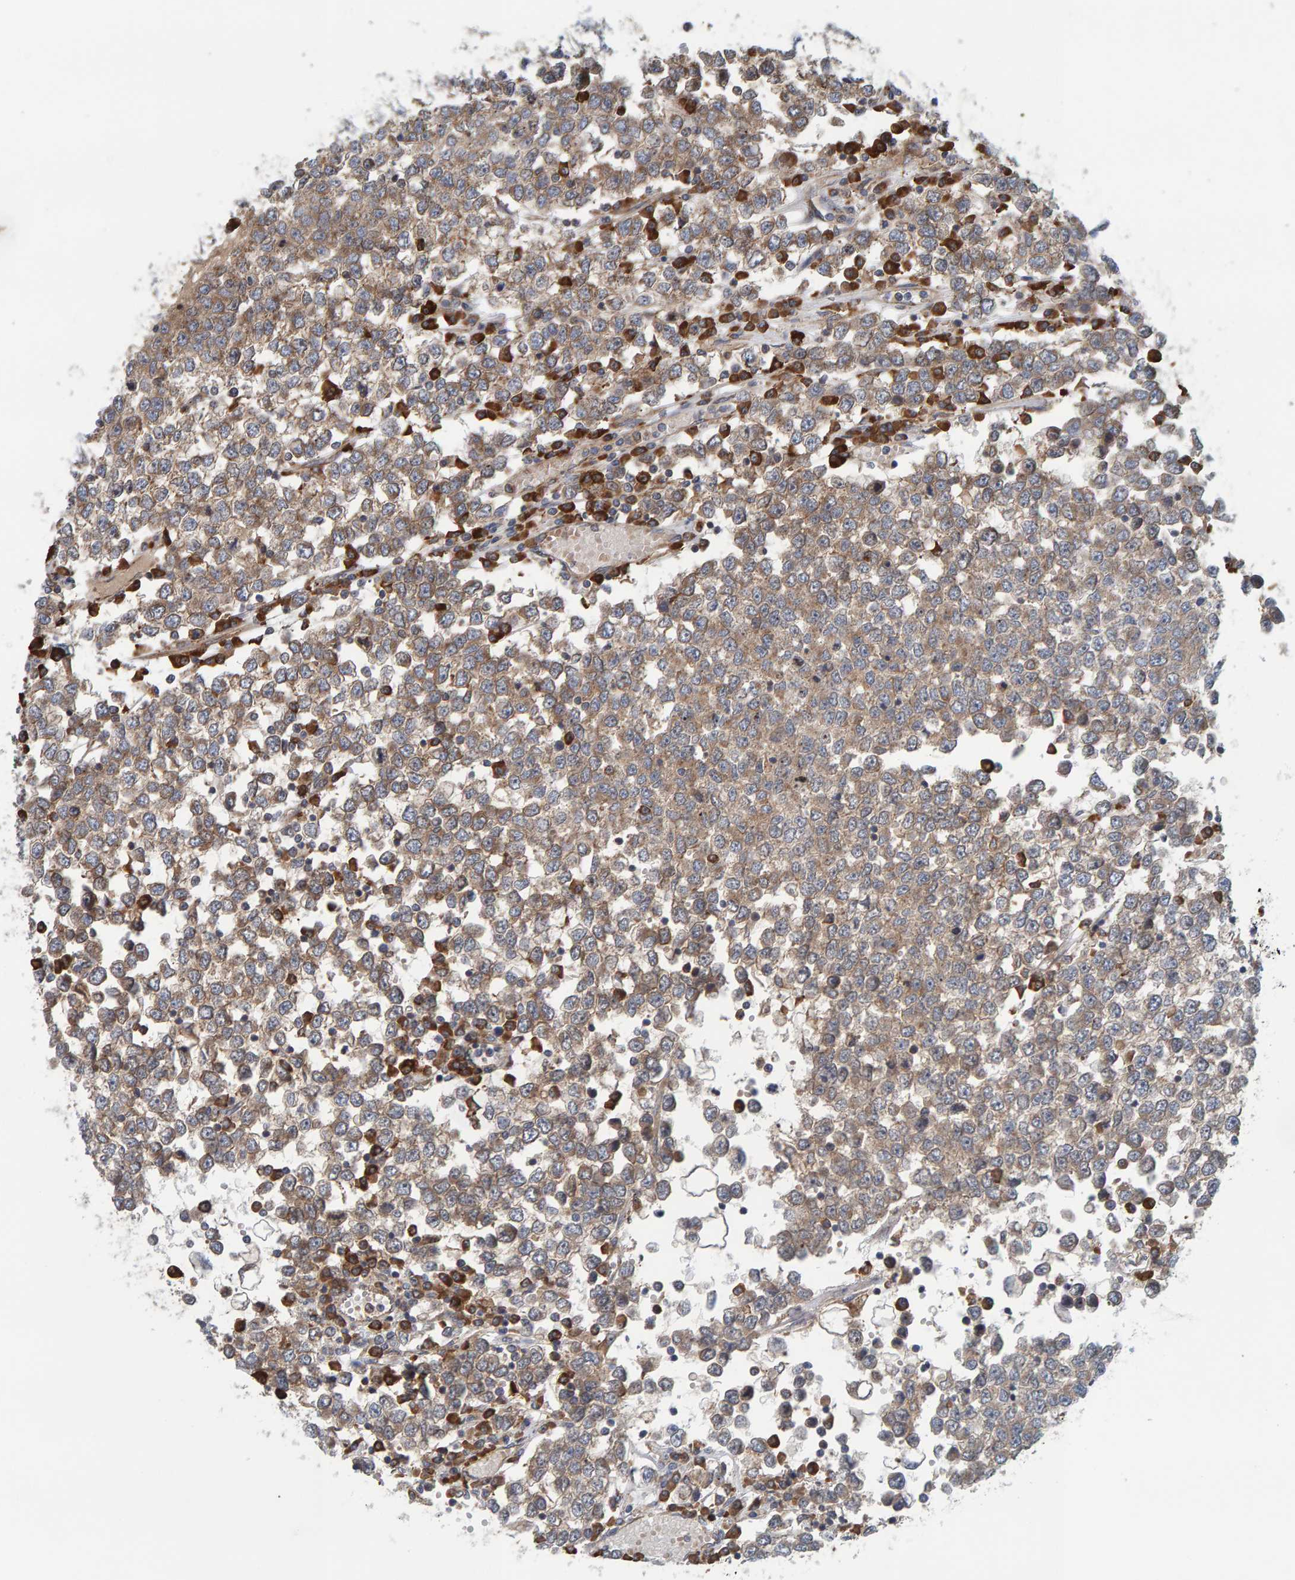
{"staining": {"intensity": "moderate", "quantity": ">75%", "location": "cytoplasmic/membranous"}, "tissue": "testis cancer", "cell_type": "Tumor cells", "image_type": "cancer", "snomed": [{"axis": "morphology", "description": "Seminoma, NOS"}, {"axis": "topography", "description": "Testis"}], "caption": "Tumor cells show medium levels of moderate cytoplasmic/membranous positivity in about >75% of cells in human testis seminoma. Using DAB (3,3'-diaminobenzidine) (brown) and hematoxylin (blue) stains, captured at high magnification using brightfield microscopy.", "gene": "BAIAP2", "patient": {"sex": "male", "age": 65}}